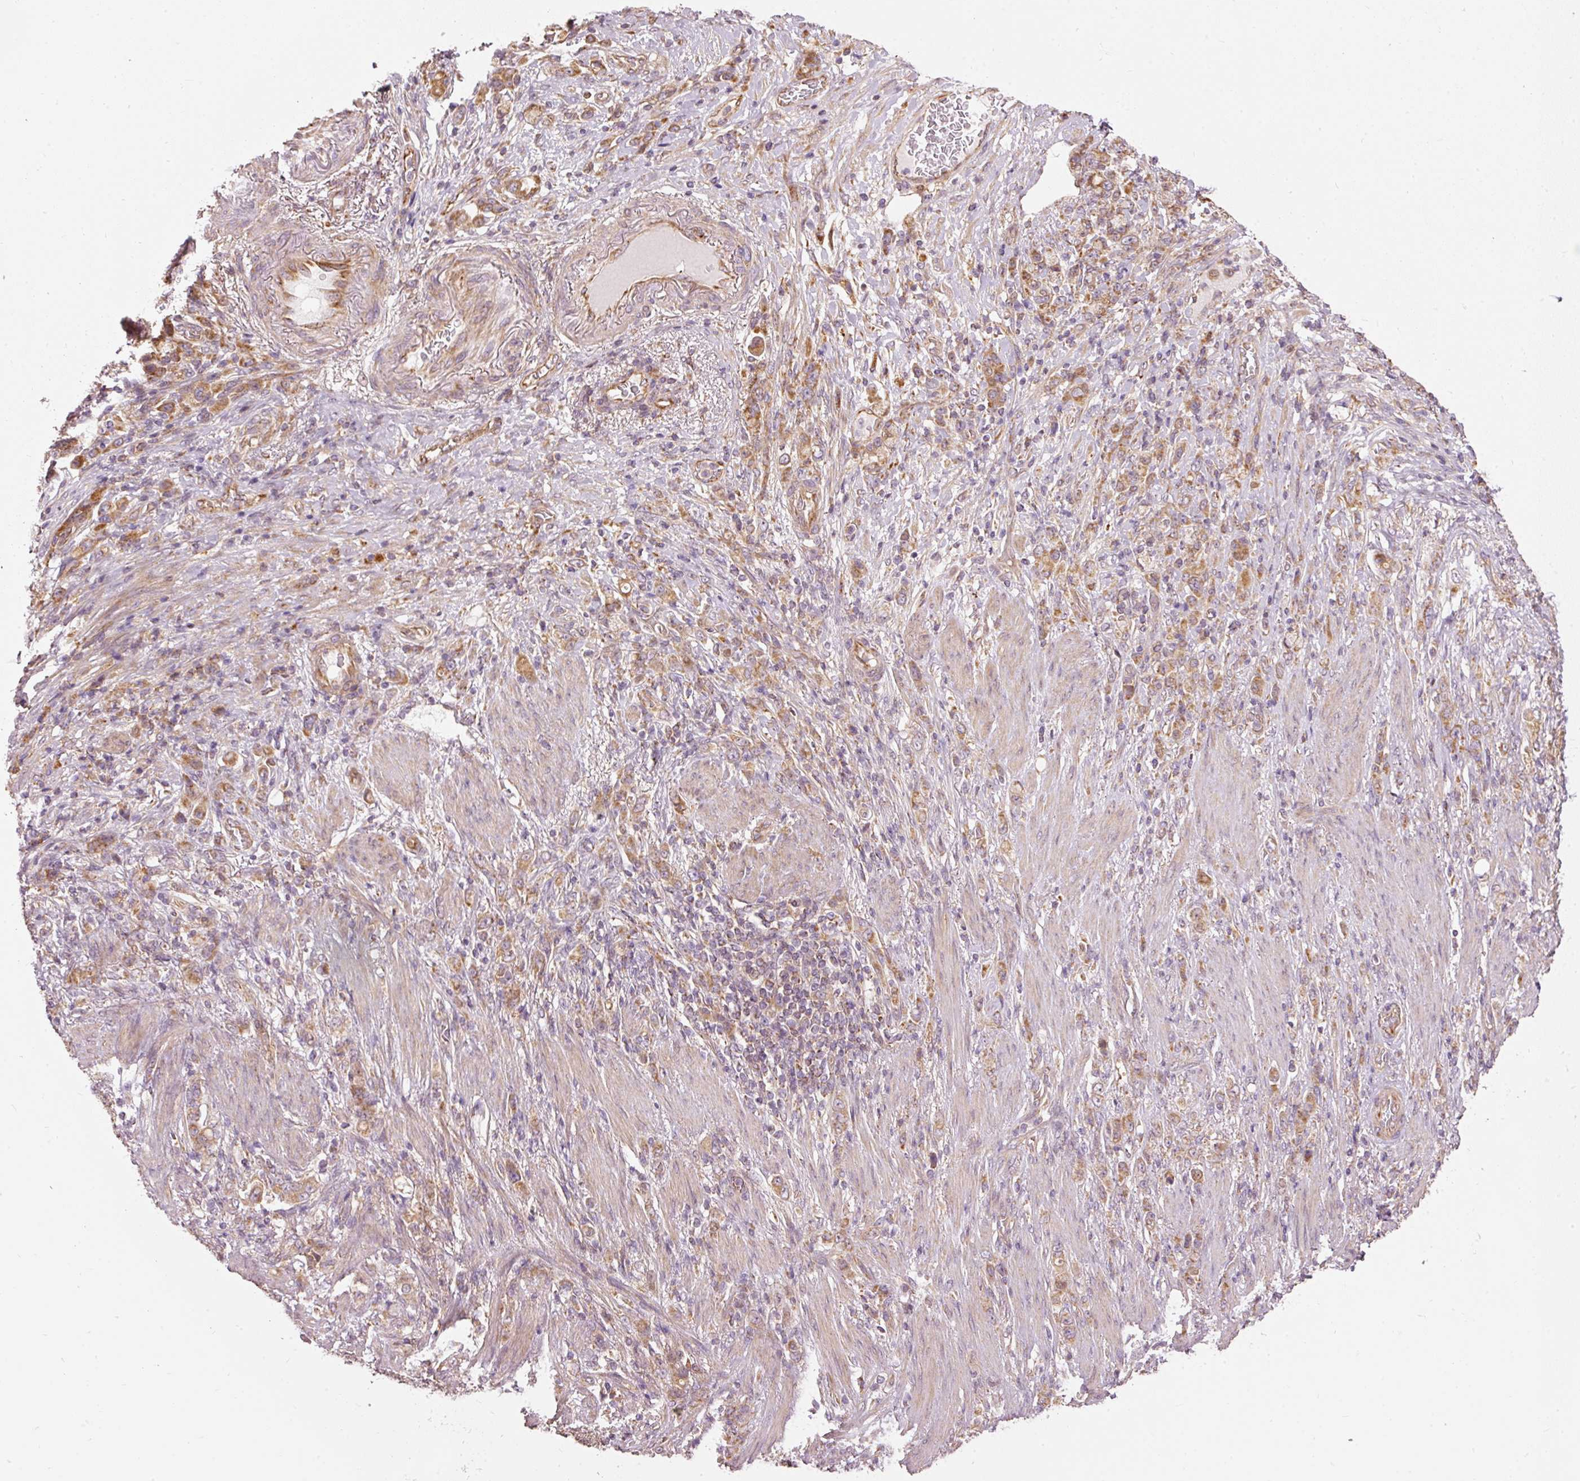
{"staining": {"intensity": "moderate", "quantity": ">75%", "location": "cytoplasmic/membranous"}, "tissue": "stomach cancer", "cell_type": "Tumor cells", "image_type": "cancer", "snomed": [{"axis": "morphology", "description": "Adenocarcinoma, NOS"}, {"axis": "topography", "description": "Stomach"}], "caption": "Stomach cancer (adenocarcinoma) stained with a protein marker shows moderate staining in tumor cells.", "gene": "MTHFD1L", "patient": {"sex": "female", "age": 79}}